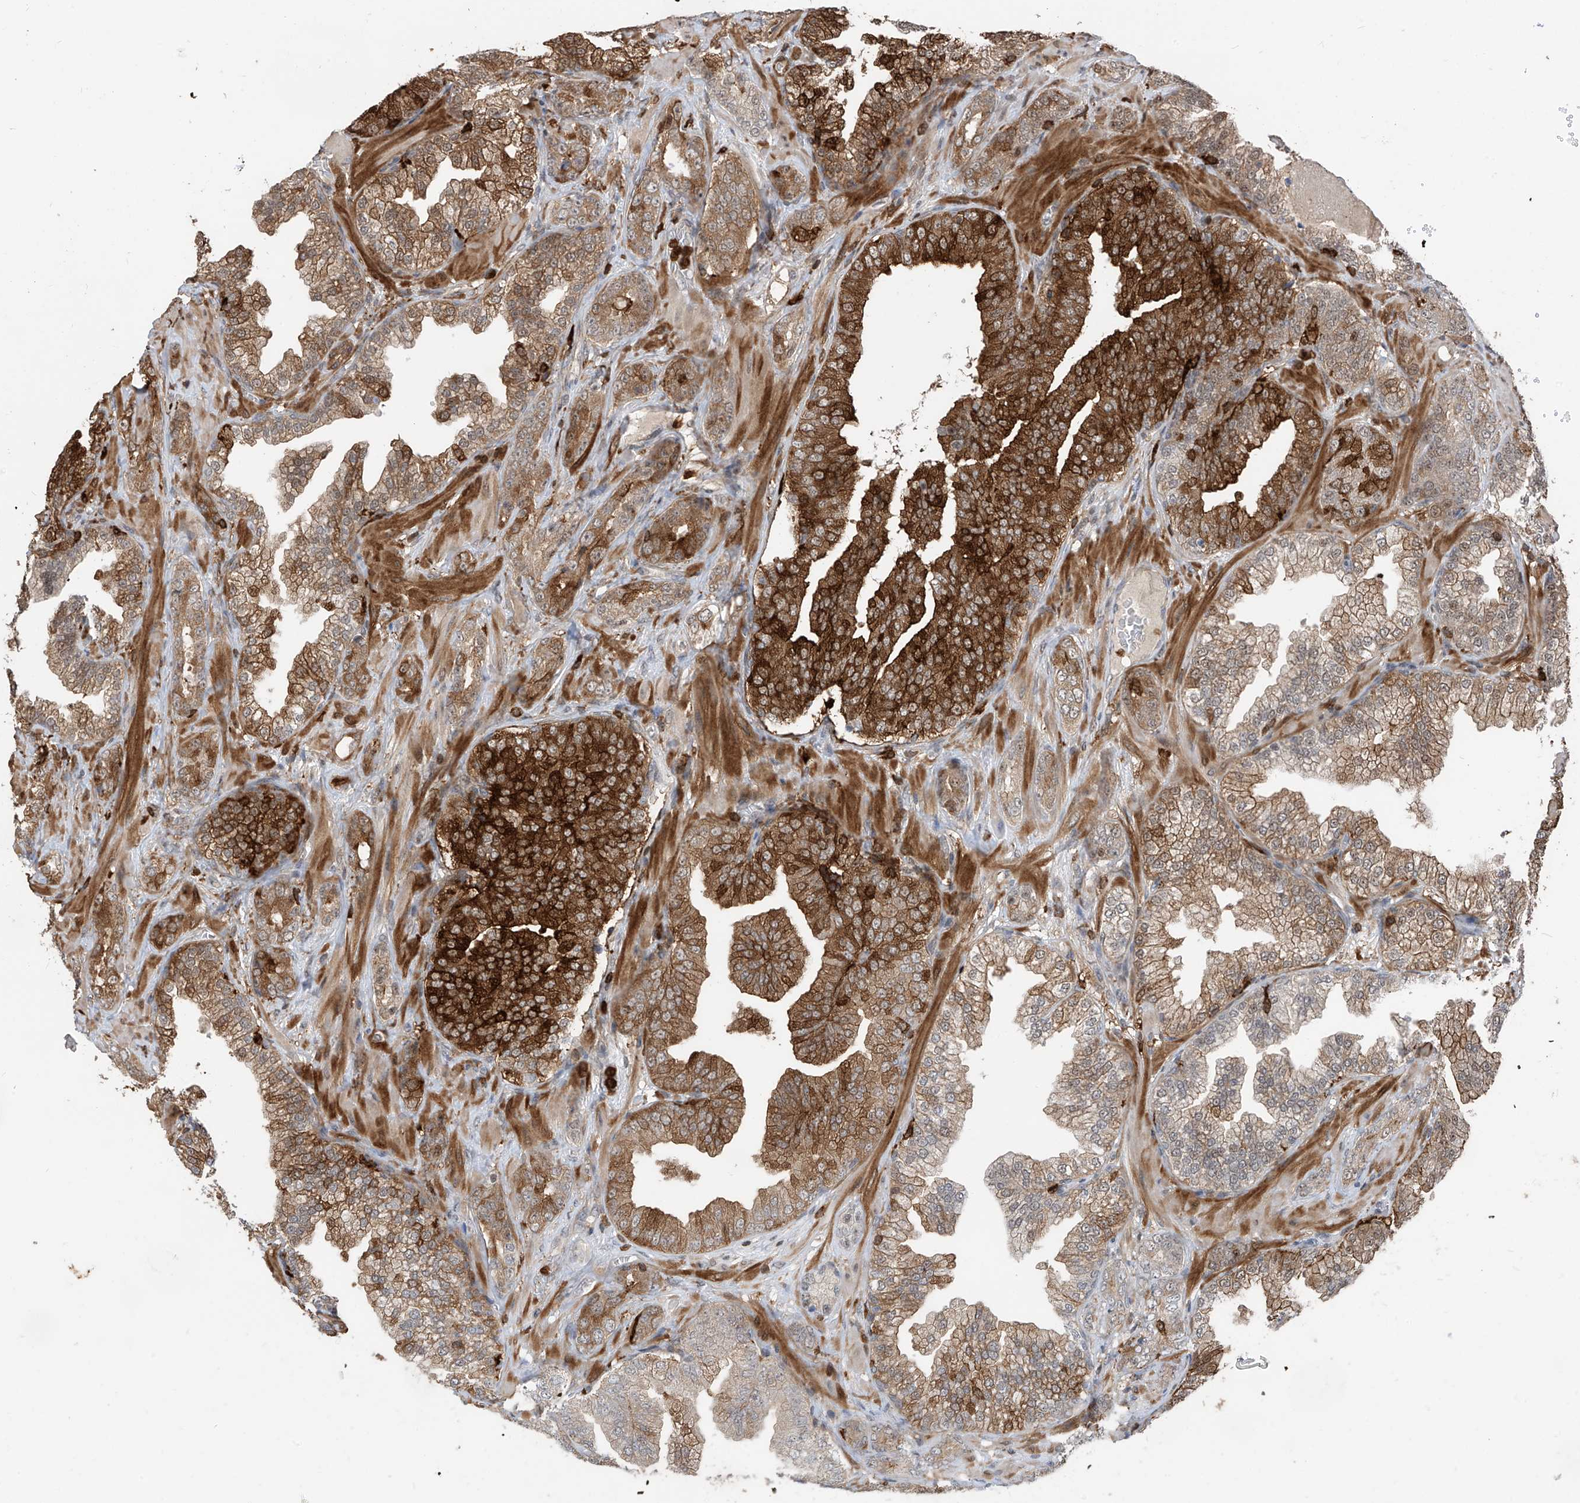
{"staining": {"intensity": "strong", "quantity": "25%-75%", "location": "cytoplasmic/membranous"}, "tissue": "prostate cancer", "cell_type": "Tumor cells", "image_type": "cancer", "snomed": [{"axis": "morphology", "description": "Adenocarcinoma, High grade"}, {"axis": "topography", "description": "Prostate"}], "caption": "Immunohistochemistry (IHC) of human prostate adenocarcinoma (high-grade) displays high levels of strong cytoplasmic/membranous staining in approximately 25%-75% of tumor cells.", "gene": "MICAL1", "patient": {"sex": "male", "age": 58}}